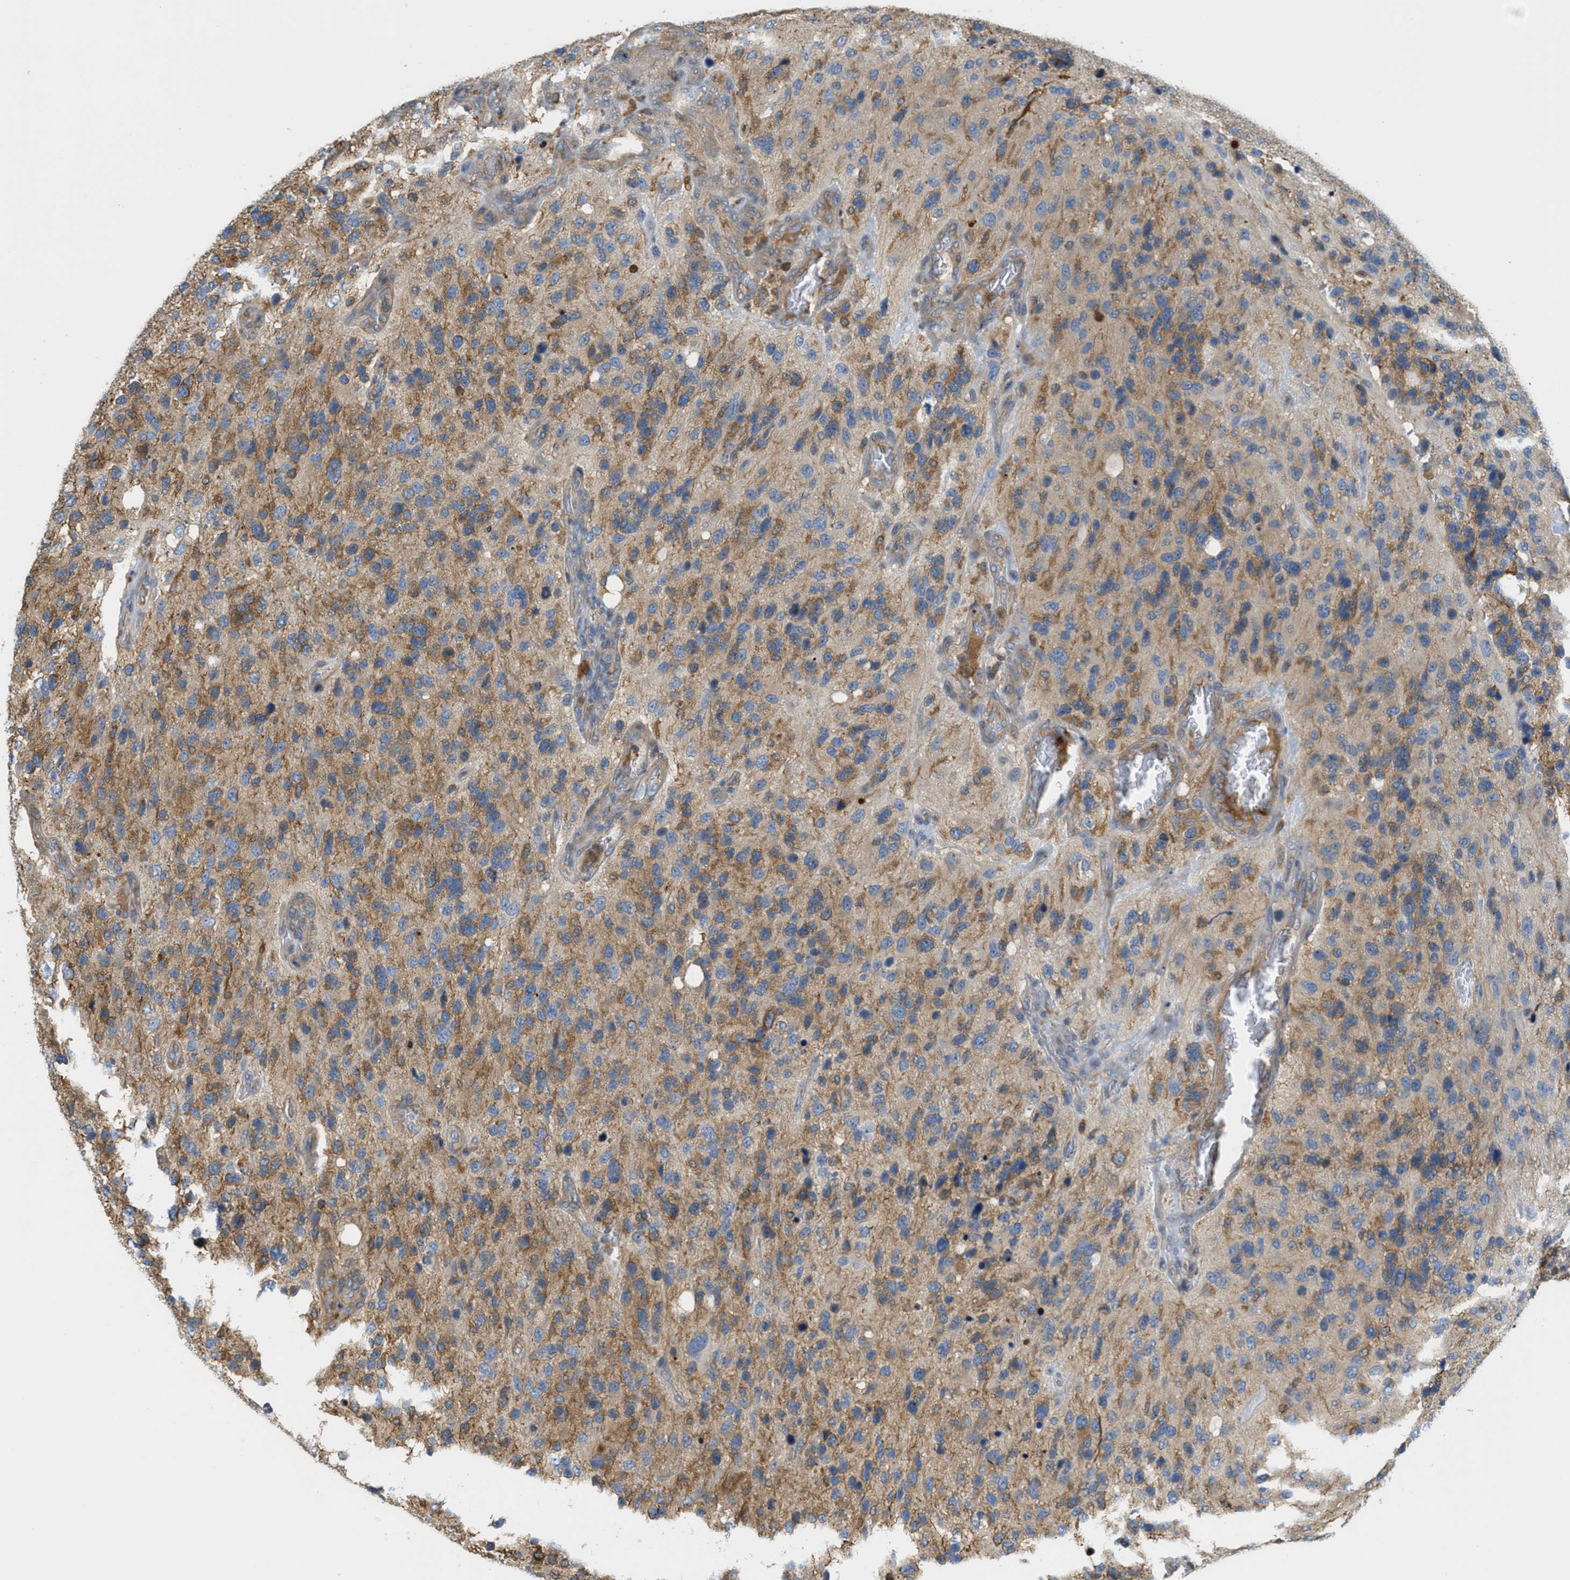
{"staining": {"intensity": "moderate", "quantity": ">75%", "location": "cytoplasmic/membranous"}, "tissue": "glioma", "cell_type": "Tumor cells", "image_type": "cancer", "snomed": [{"axis": "morphology", "description": "Glioma, malignant, High grade"}, {"axis": "topography", "description": "Brain"}], "caption": "An image of glioma stained for a protein reveals moderate cytoplasmic/membranous brown staining in tumor cells.", "gene": "GRIK2", "patient": {"sex": "female", "age": 58}}